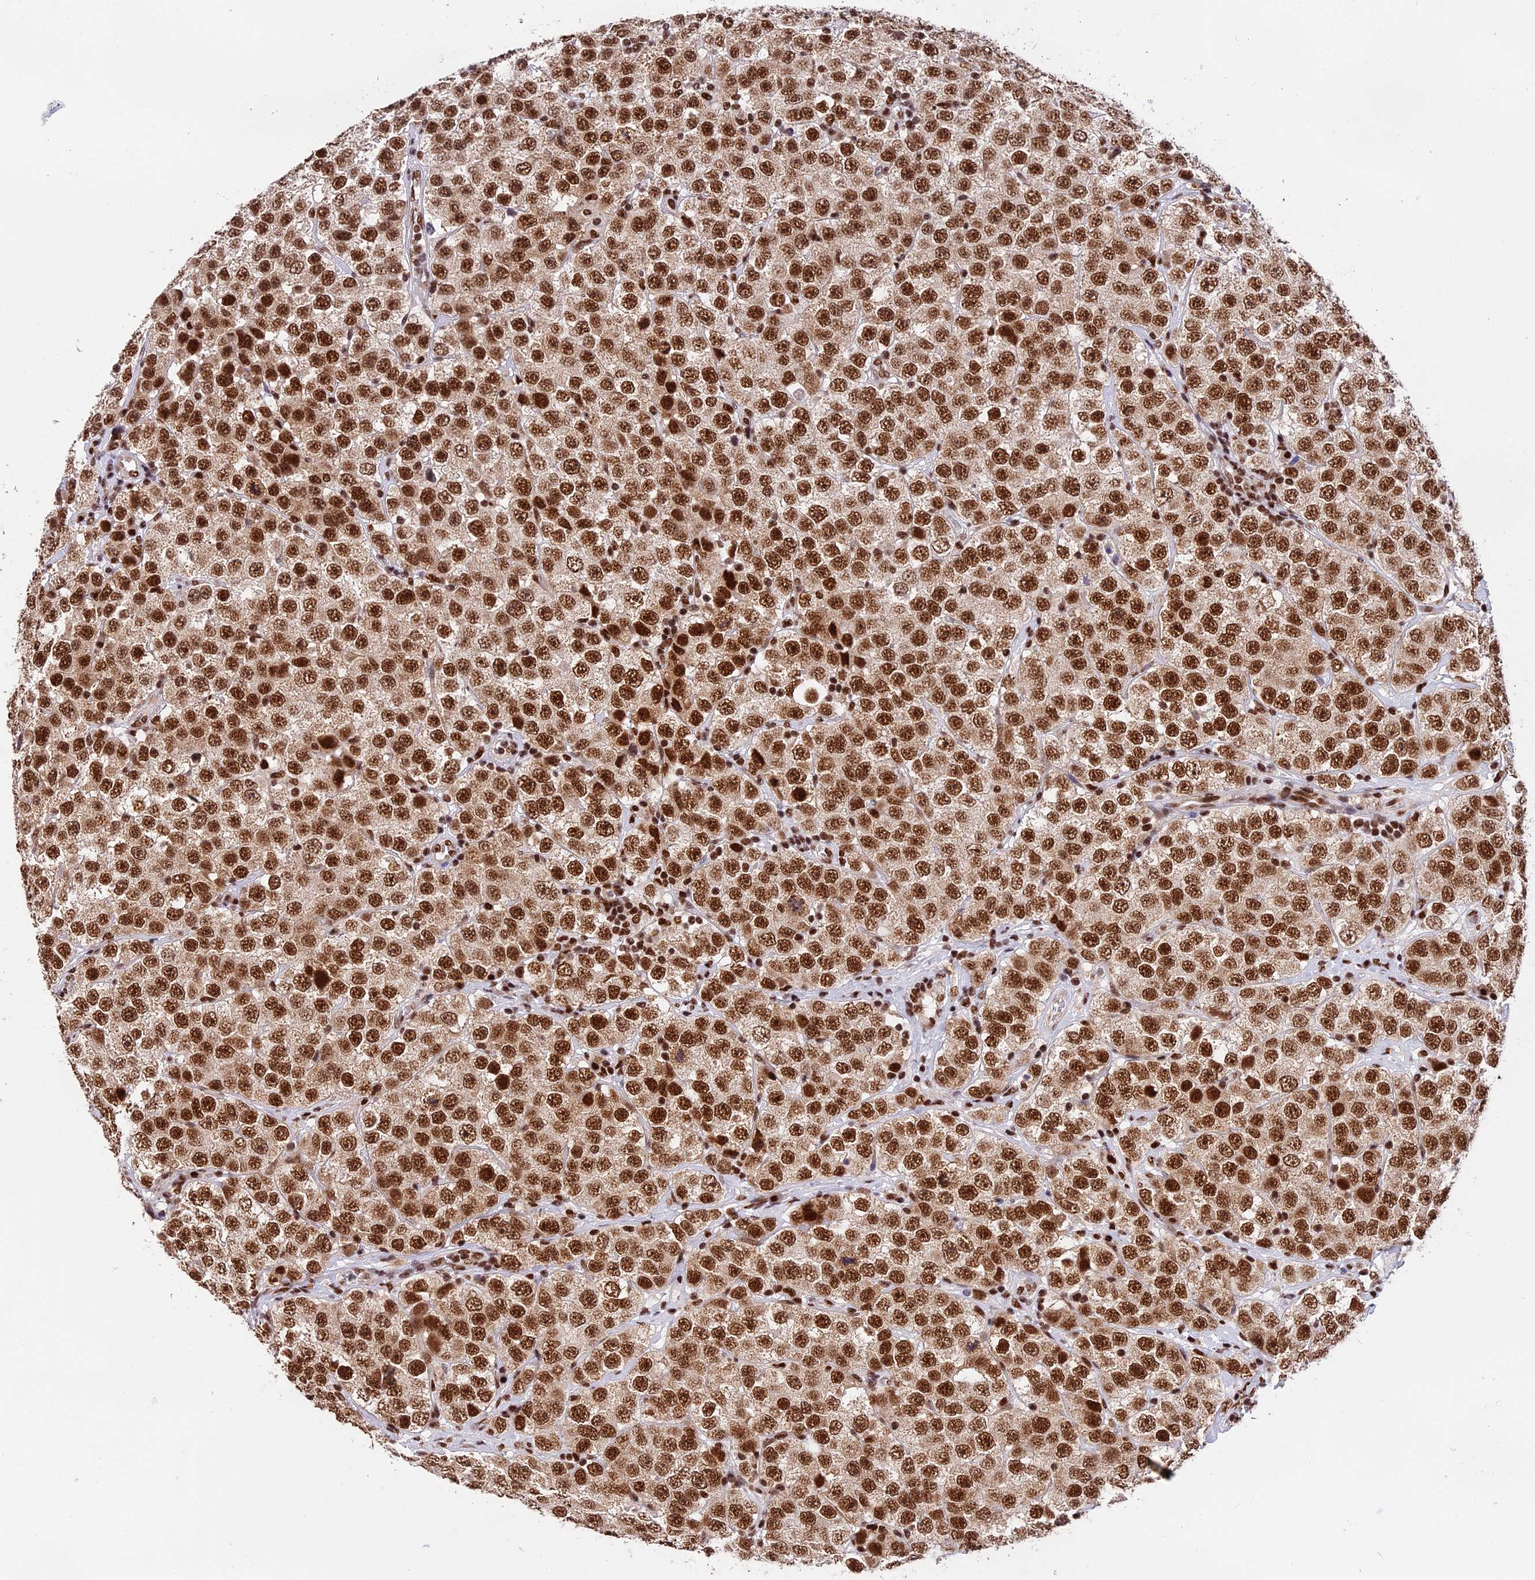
{"staining": {"intensity": "strong", "quantity": ">75%", "location": "nuclear"}, "tissue": "testis cancer", "cell_type": "Tumor cells", "image_type": "cancer", "snomed": [{"axis": "morphology", "description": "Seminoma, NOS"}, {"axis": "topography", "description": "Testis"}], "caption": "DAB (3,3'-diaminobenzidine) immunohistochemical staining of human testis seminoma displays strong nuclear protein staining in approximately >75% of tumor cells. (DAB IHC, brown staining for protein, blue staining for nuclei).", "gene": "RAMAC", "patient": {"sex": "male", "age": 28}}